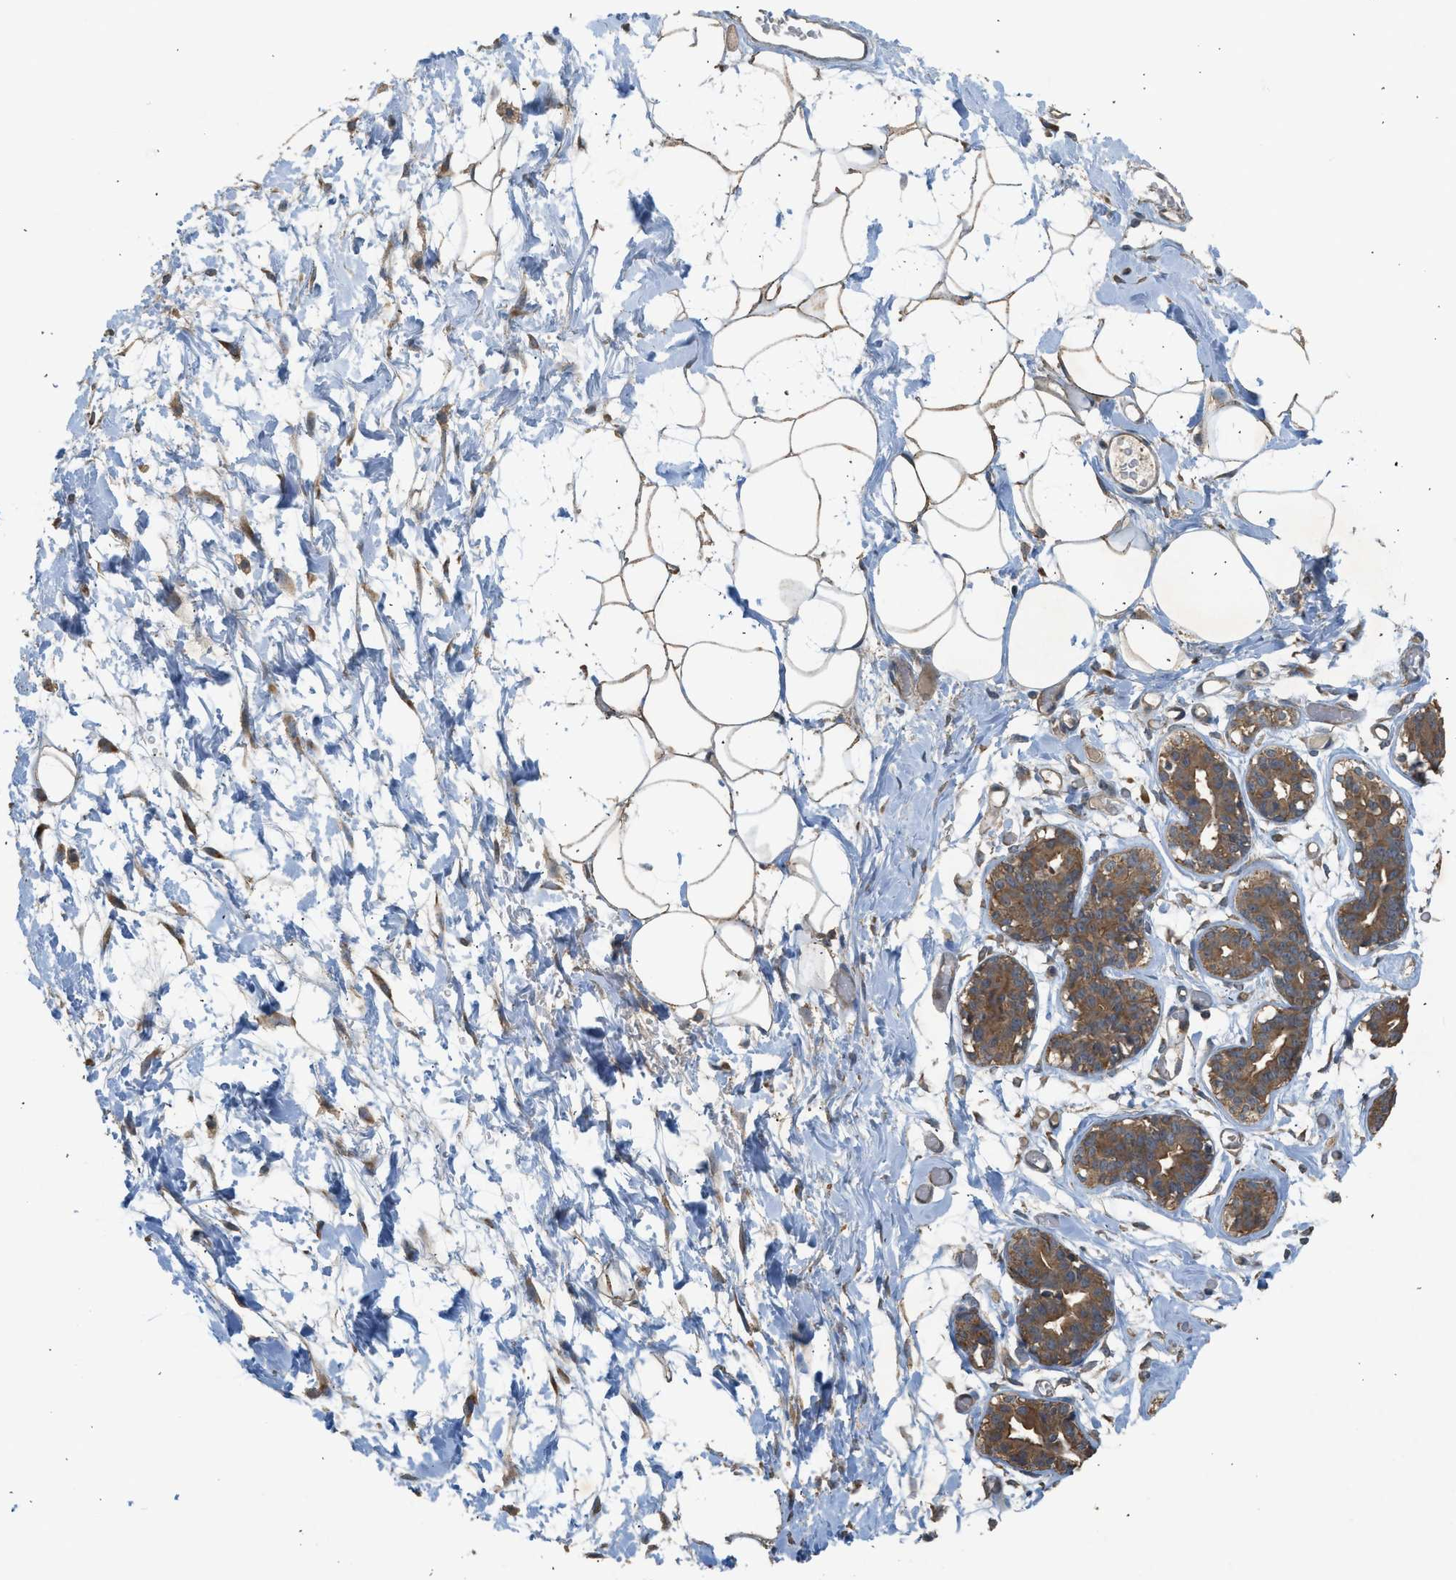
{"staining": {"intensity": "moderate", "quantity": ">75%", "location": "cytoplasmic/membranous"}, "tissue": "adipose tissue", "cell_type": "Adipocytes", "image_type": "normal", "snomed": [{"axis": "morphology", "description": "Normal tissue, NOS"}, {"axis": "topography", "description": "Breast"}, {"axis": "topography", "description": "Soft tissue"}], "caption": "Adipose tissue stained with DAB immunohistochemistry displays medium levels of moderate cytoplasmic/membranous expression in approximately >75% of adipocytes. (Stains: DAB in brown, nuclei in blue, Microscopy: brightfield microscopy at high magnification).", "gene": "HIP1R", "patient": {"sex": "female", "age": 25}}